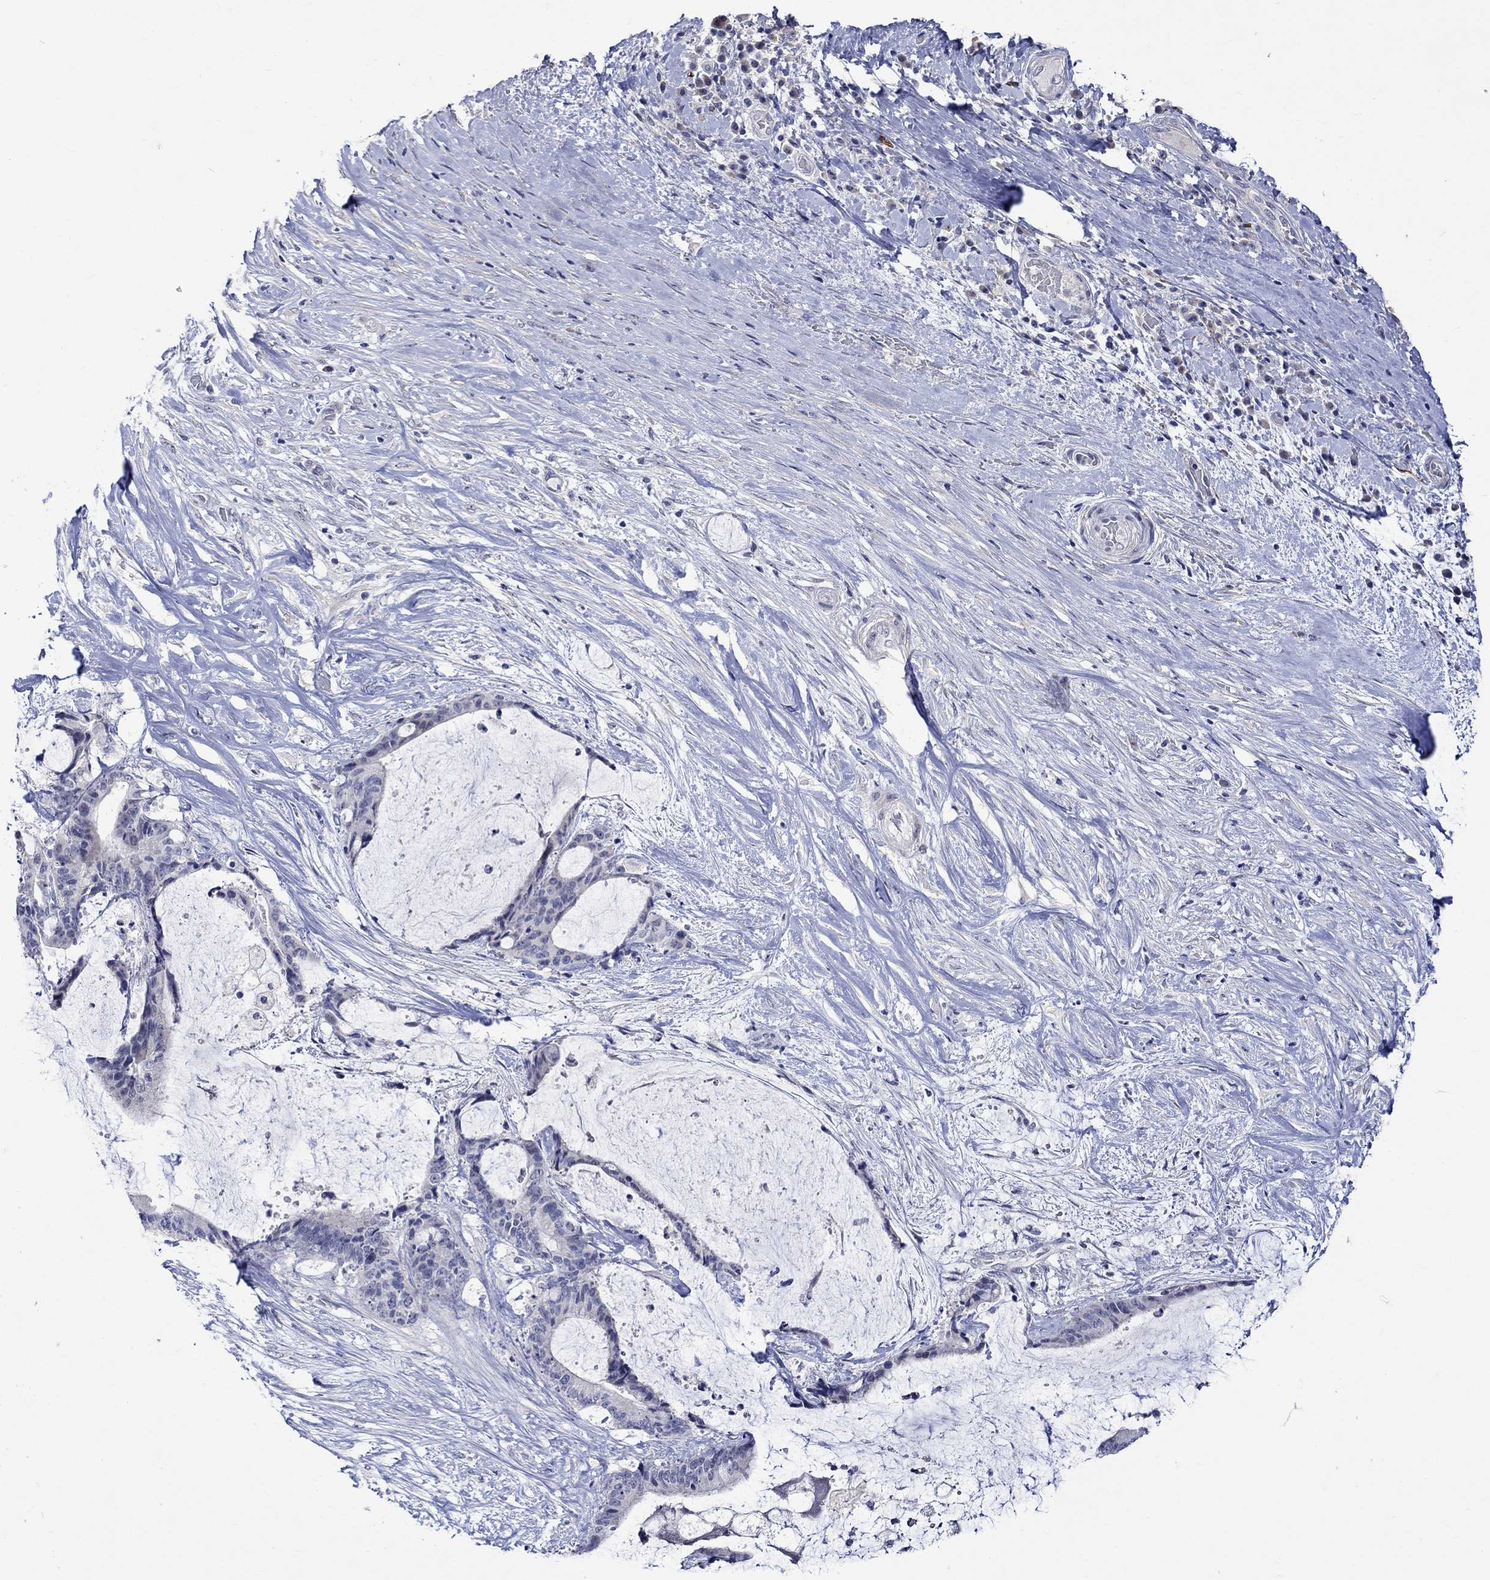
{"staining": {"intensity": "negative", "quantity": "none", "location": "none"}, "tissue": "liver cancer", "cell_type": "Tumor cells", "image_type": "cancer", "snomed": [{"axis": "morphology", "description": "Cholangiocarcinoma"}, {"axis": "topography", "description": "Liver"}], "caption": "Tumor cells are negative for protein expression in human liver cholangiocarcinoma. The staining was performed using DAB to visualize the protein expression in brown, while the nuclei were stained in blue with hematoxylin (Magnification: 20x).", "gene": "CRYAB", "patient": {"sex": "female", "age": 73}}